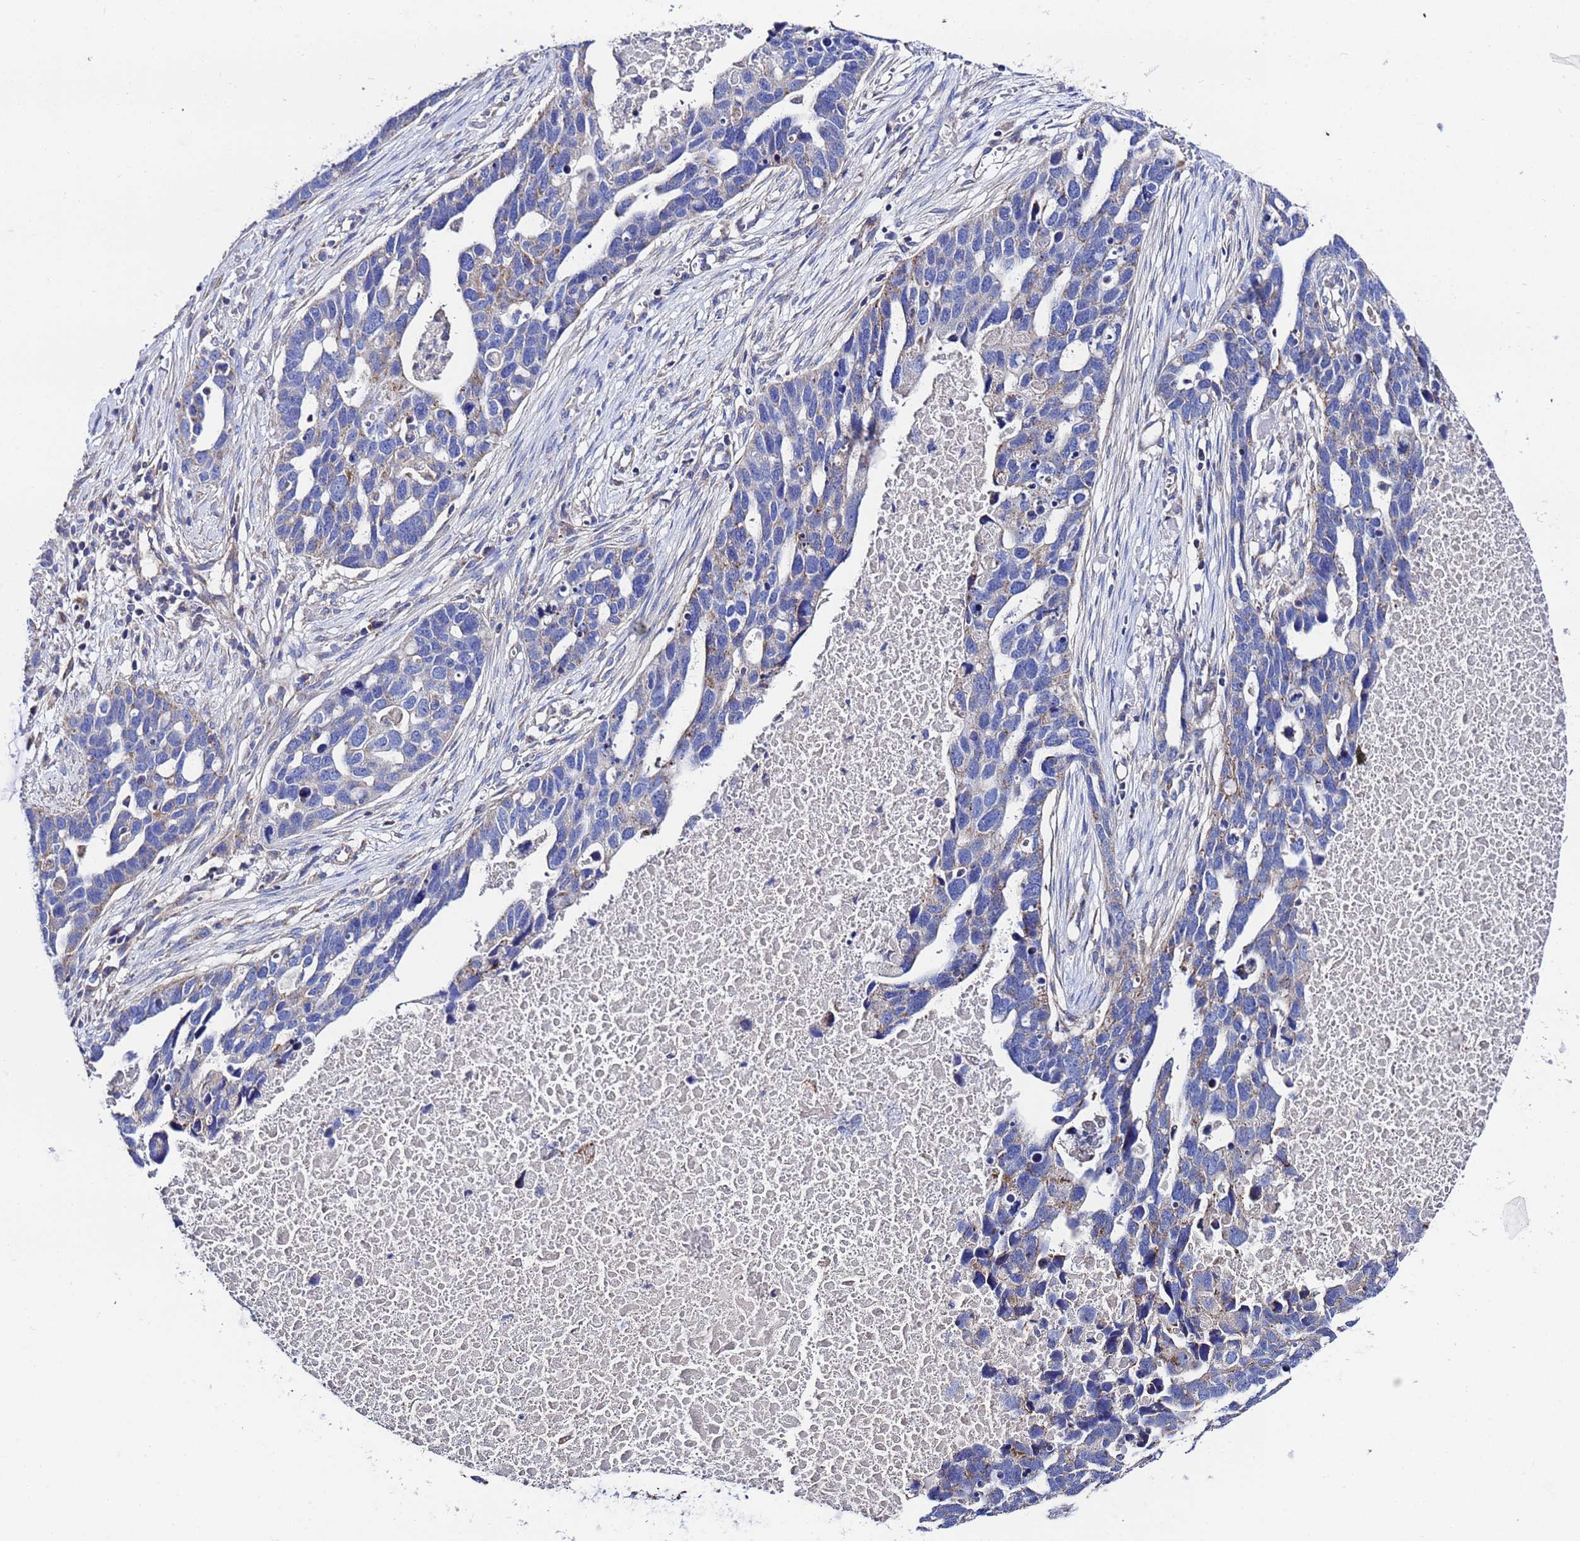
{"staining": {"intensity": "weak", "quantity": "<25%", "location": "cytoplasmic/membranous"}, "tissue": "ovarian cancer", "cell_type": "Tumor cells", "image_type": "cancer", "snomed": [{"axis": "morphology", "description": "Cystadenocarcinoma, serous, NOS"}, {"axis": "topography", "description": "Ovary"}], "caption": "Histopathology image shows no significant protein positivity in tumor cells of ovarian serous cystadenocarcinoma. (Immunohistochemistry, brightfield microscopy, high magnification).", "gene": "FAHD2A", "patient": {"sex": "female", "age": 54}}